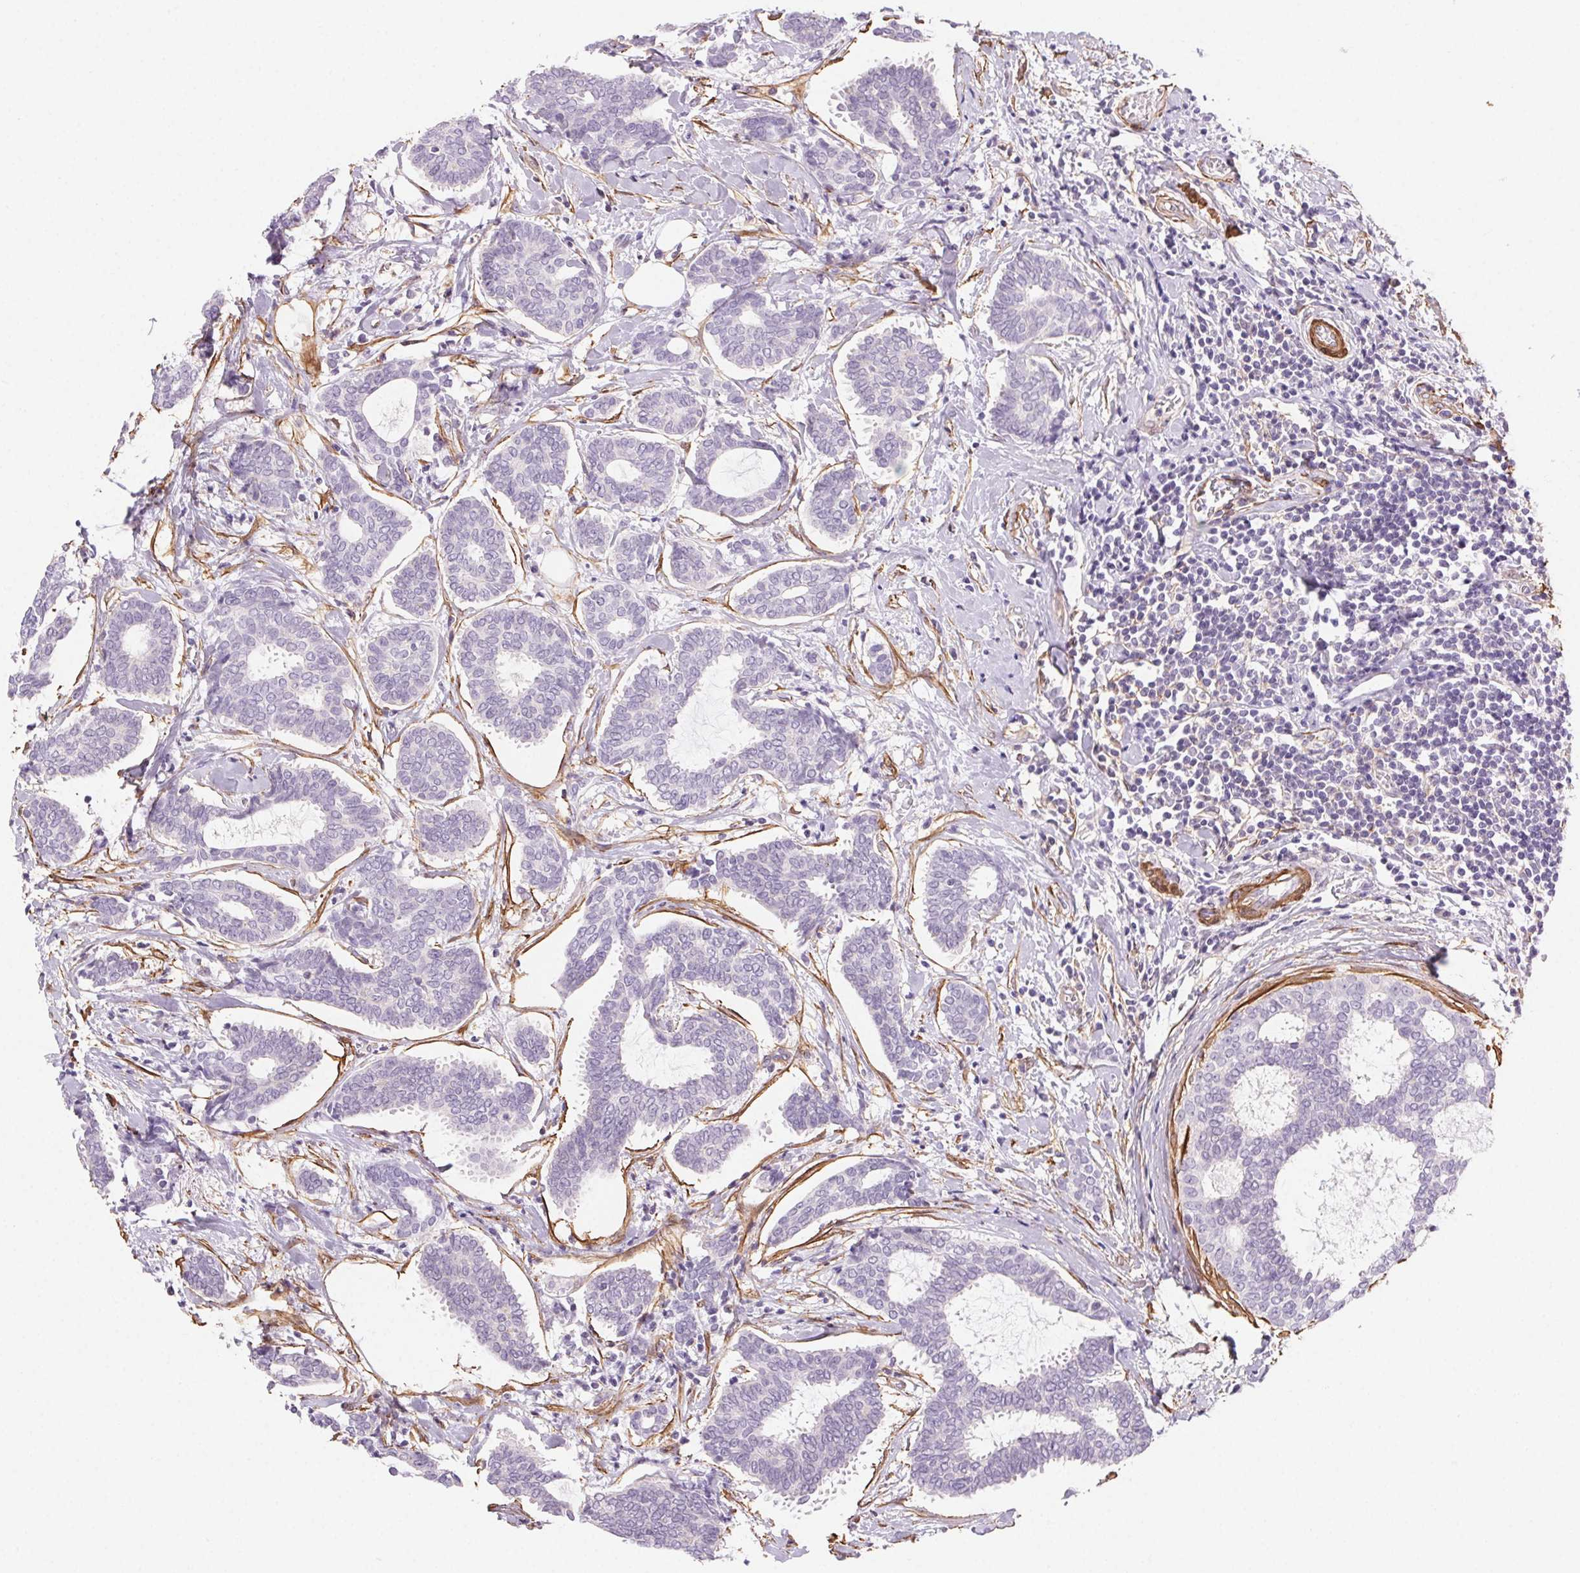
{"staining": {"intensity": "negative", "quantity": "none", "location": "none"}, "tissue": "breast cancer", "cell_type": "Tumor cells", "image_type": "cancer", "snomed": [{"axis": "morphology", "description": "Intraductal carcinoma, in situ"}, {"axis": "morphology", "description": "Duct carcinoma"}, {"axis": "morphology", "description": "Lobular carcinoma, in situ"}, {"axis": "topography", "description": "Breast"}], "caption": "High power microscopy photomicrograph of an immunohistochemistry (IHC) histopathology image of breast intraductal carcinoma,  in situ, revealing no significant expression in tumor cells.", "gene": "GPX8", "patient": {"sex": "female", "age": 44}}